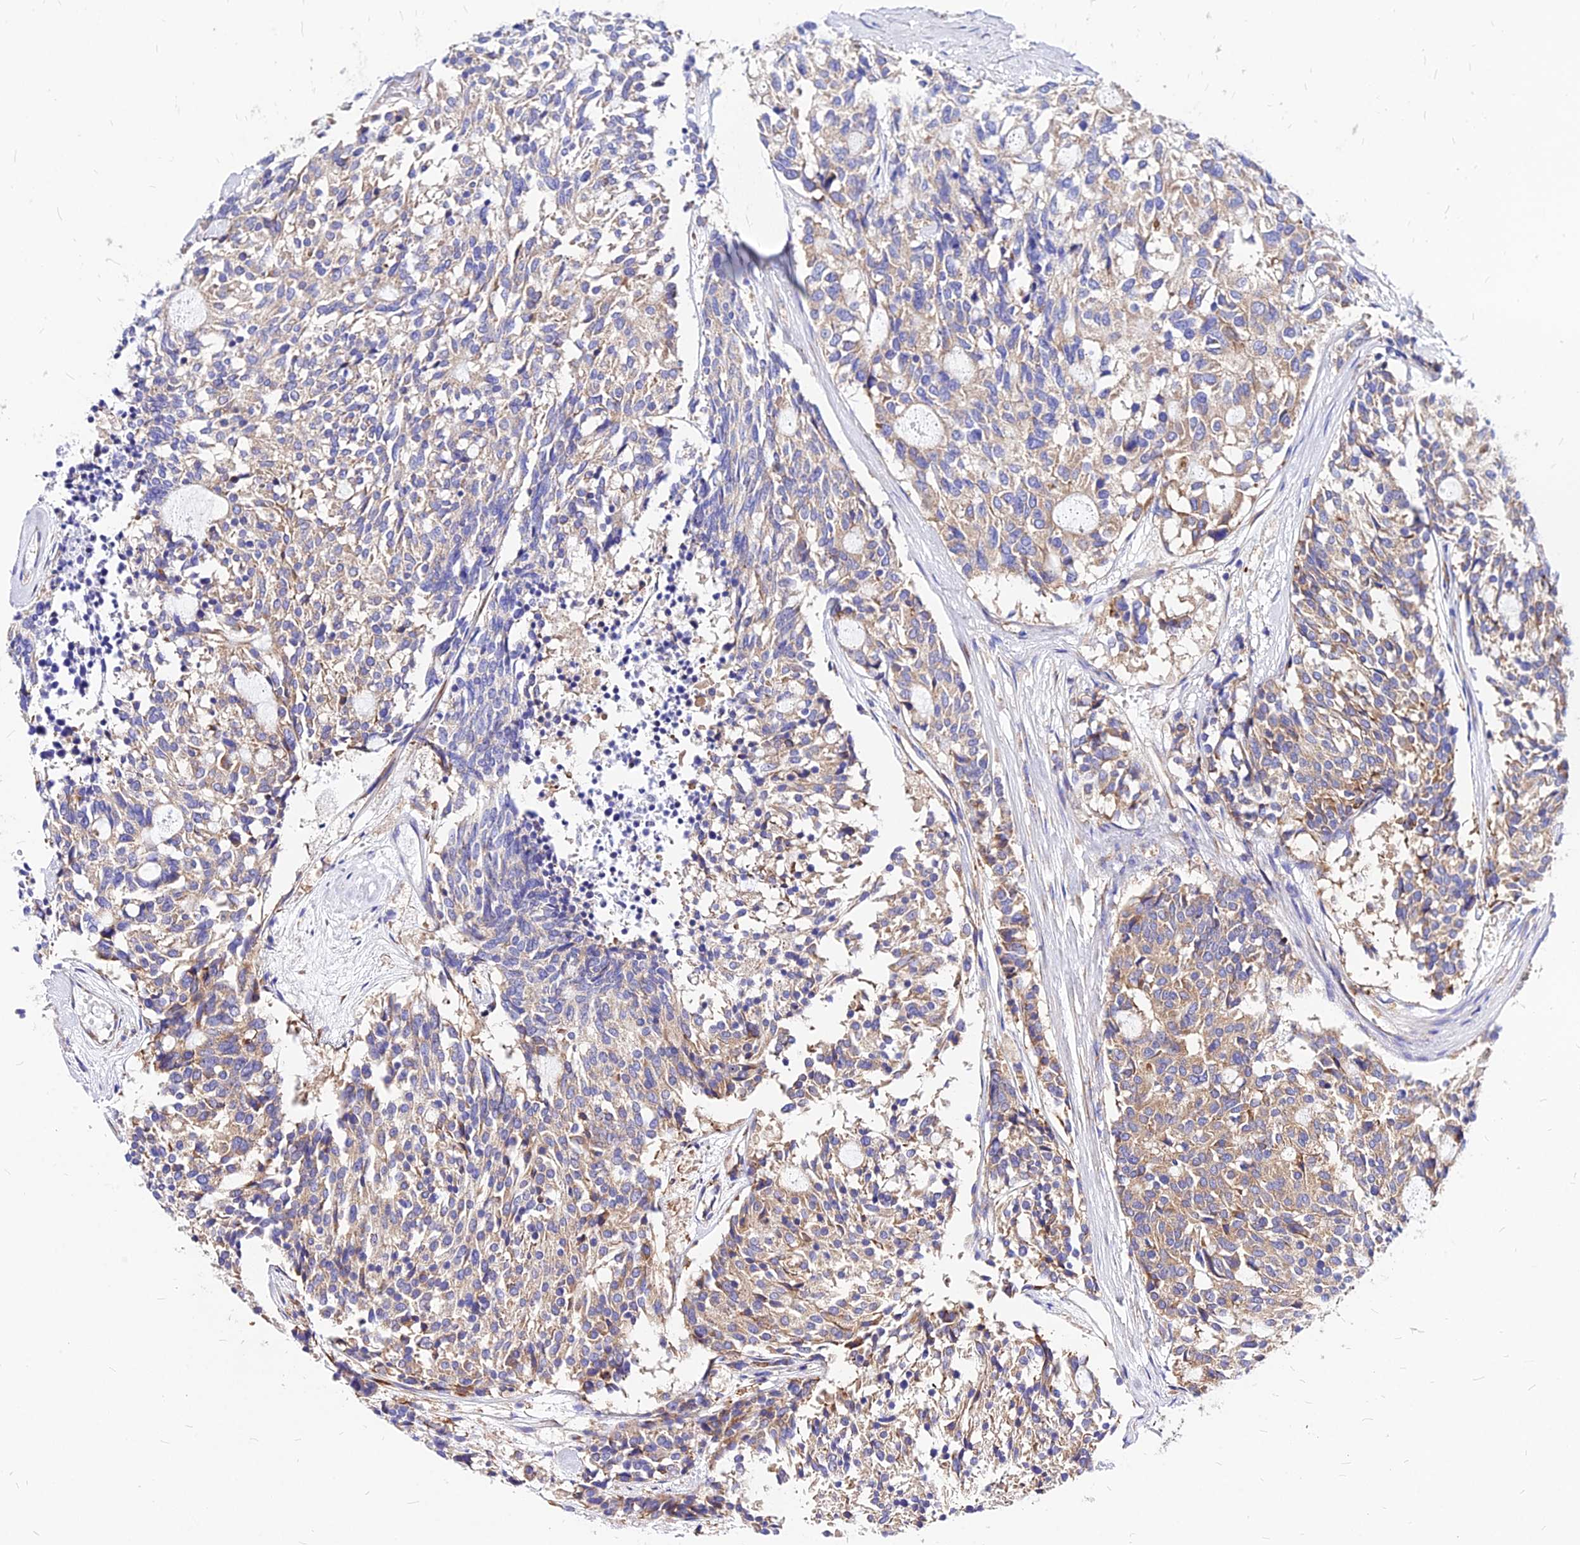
{"staining": {"intensity": "weak", "quantity": "25%-75%", "location": "cytoplasmic/membranous"}, "tissue": "carcinoid", "cell_type": "Tumor cells", "image_type": "cancer", "snomed": [{"axis": "morphology", "description": "Carcinoid, malignant, NOS"}, {"axis": "topography", "description": "Pancreas"}], "caption": "Immunohistochemistry (IHC) staining of carcinoid, which reveals low levels of weak cytoplasmic/membranous staining in about 25%-75% of tumor cells indicating weak cytoplasmic/membranous protein expression. The staining was performed using DAB (3,3'-diaminobenzidine) (brown) for protein detection and nuclei were counterstained in hematoxylin (blue).", "gene": "RPL19", "patient": {"sex": "female", "age": 54}}